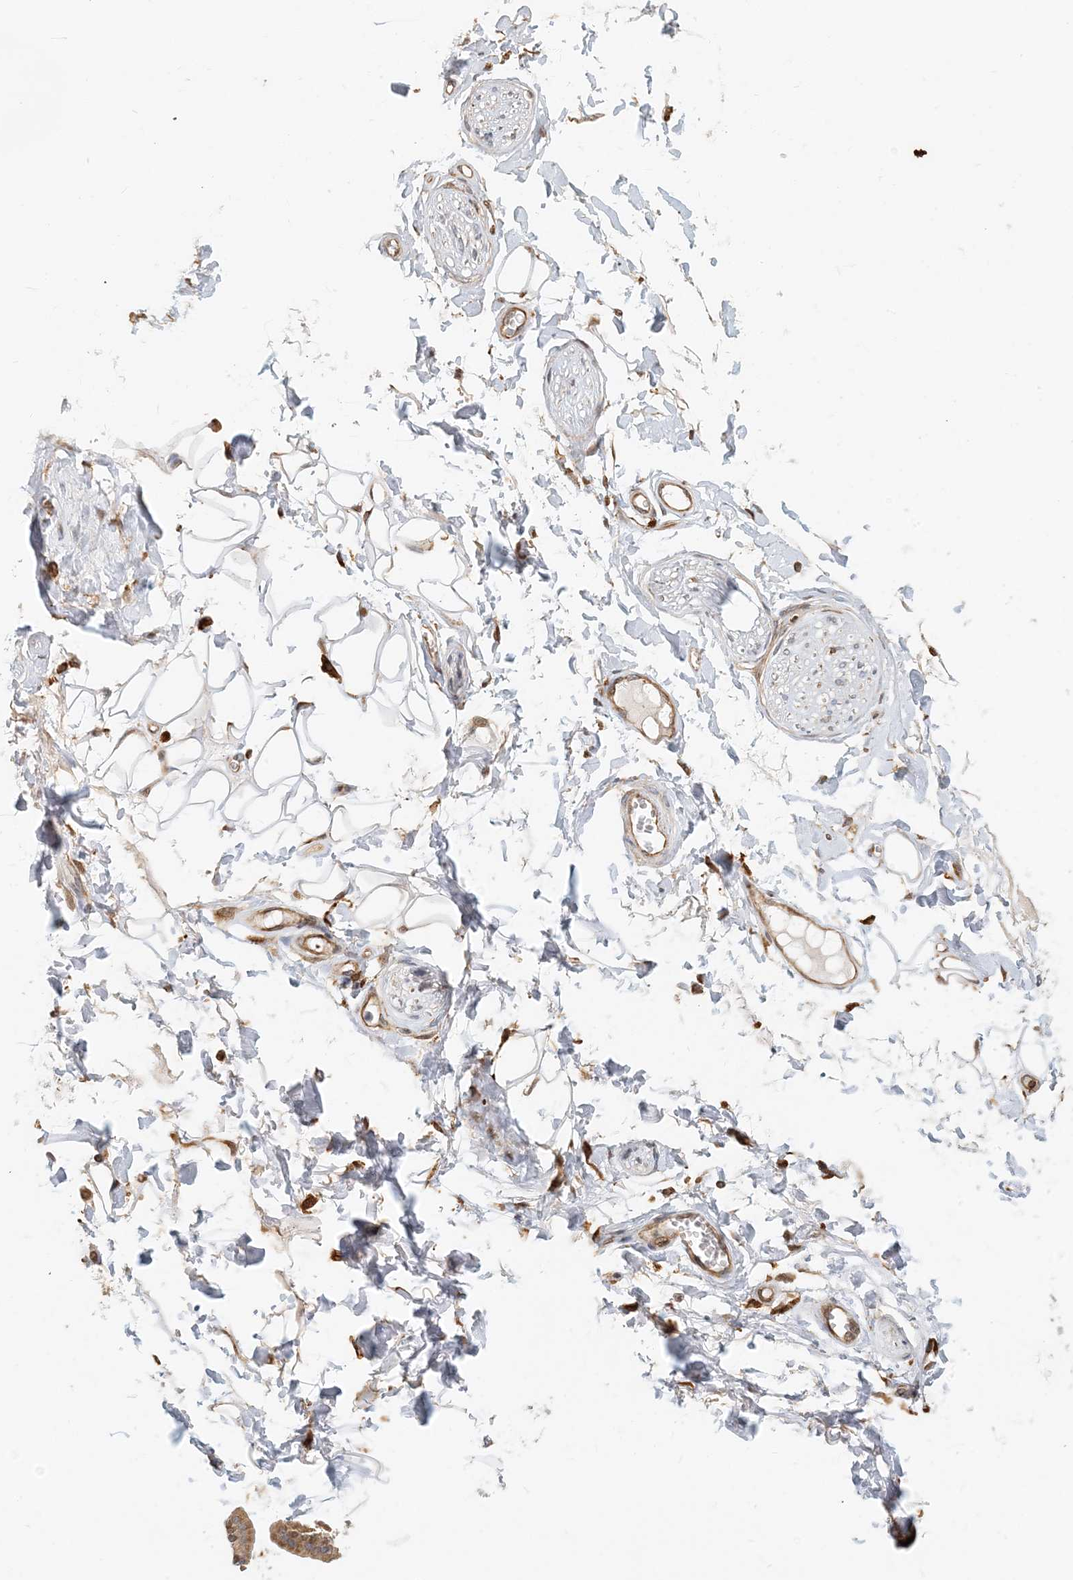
{"staining": {"intensity": "moderate", "quantity": "25%-75%", "location": "cytoplasmic/membranous"}, "tissue": "adipose tissue", "cell_type": "Adipocytes", "image_type": "normal", "snomed": [{"axis": "morphology", "description": "Normal tissue, NOS"}, {"axis": "morphology", "description": "Inflammation, NOS"}, {"axis": "topography", "description": "Salivary gland"}, {"axis": "topography", "description": "Peripheral nerve tissue"}], "caption": "This histopathology image displays immunohistochemistry staining of unremarkable human adipose tissue, with medium moderate cytoplasmic/membranous expression in approximately 25%-75% of adipocytes.", "gene": "HNMT", "patient": {"sex": "female", "age": 75}}